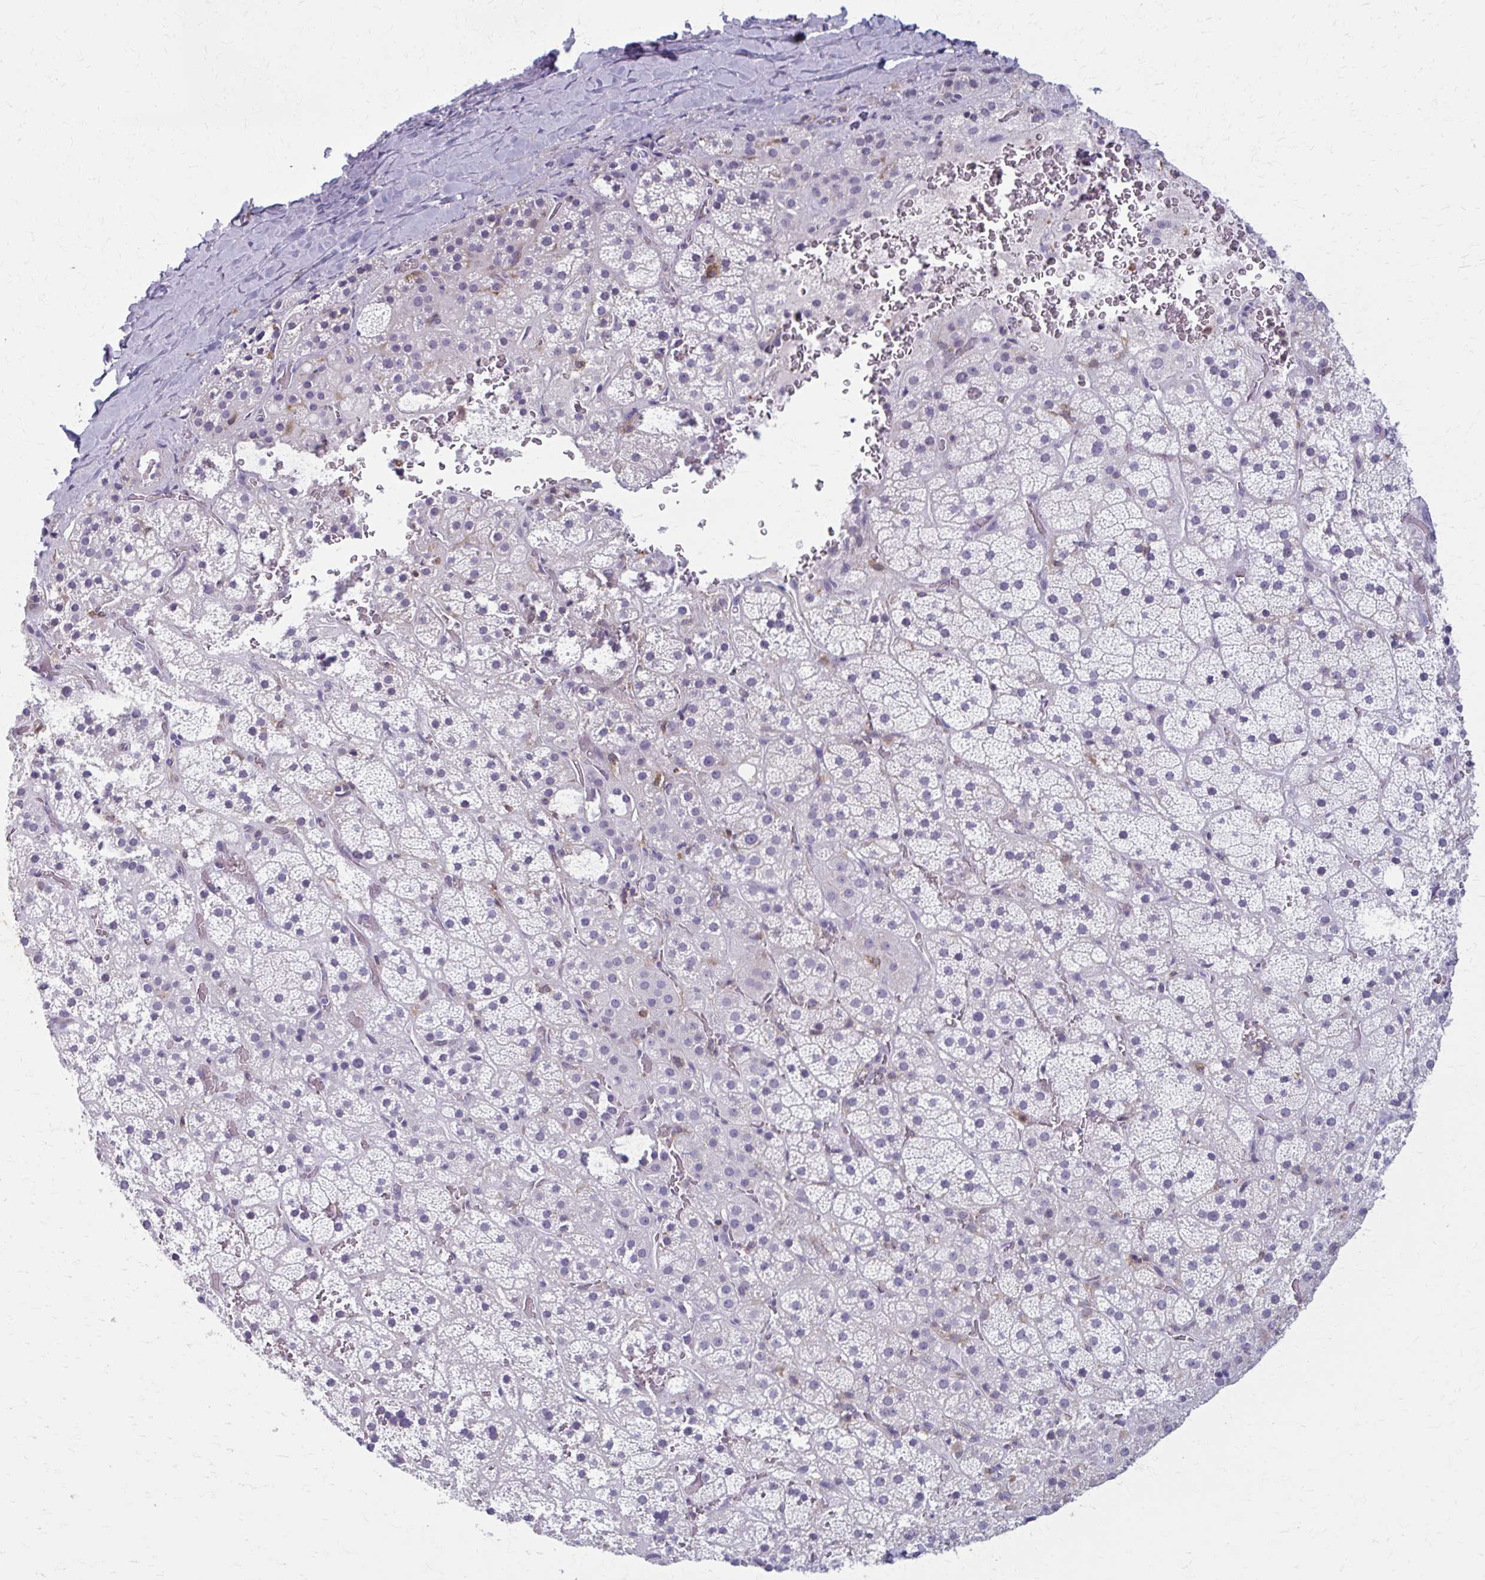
{"staining": {"intensity": "negative", "quantity": "none", "location": "none"}, "tissue": "adrenal gland", "cell_type": "Glandular cells", "image_type": "normal", "snomed": [{"axis": "morphology", "description": "Normal tissue, NOS"}, {"axis": "topography", "description": "Adrenal gland"}], "caption": "This is an immunohistochemistry photomicrograph of benign adrenal gland. There is no staining in glandular cells.", "gene": "CARD9", "patient": {"sex": "male", "age": 57}}